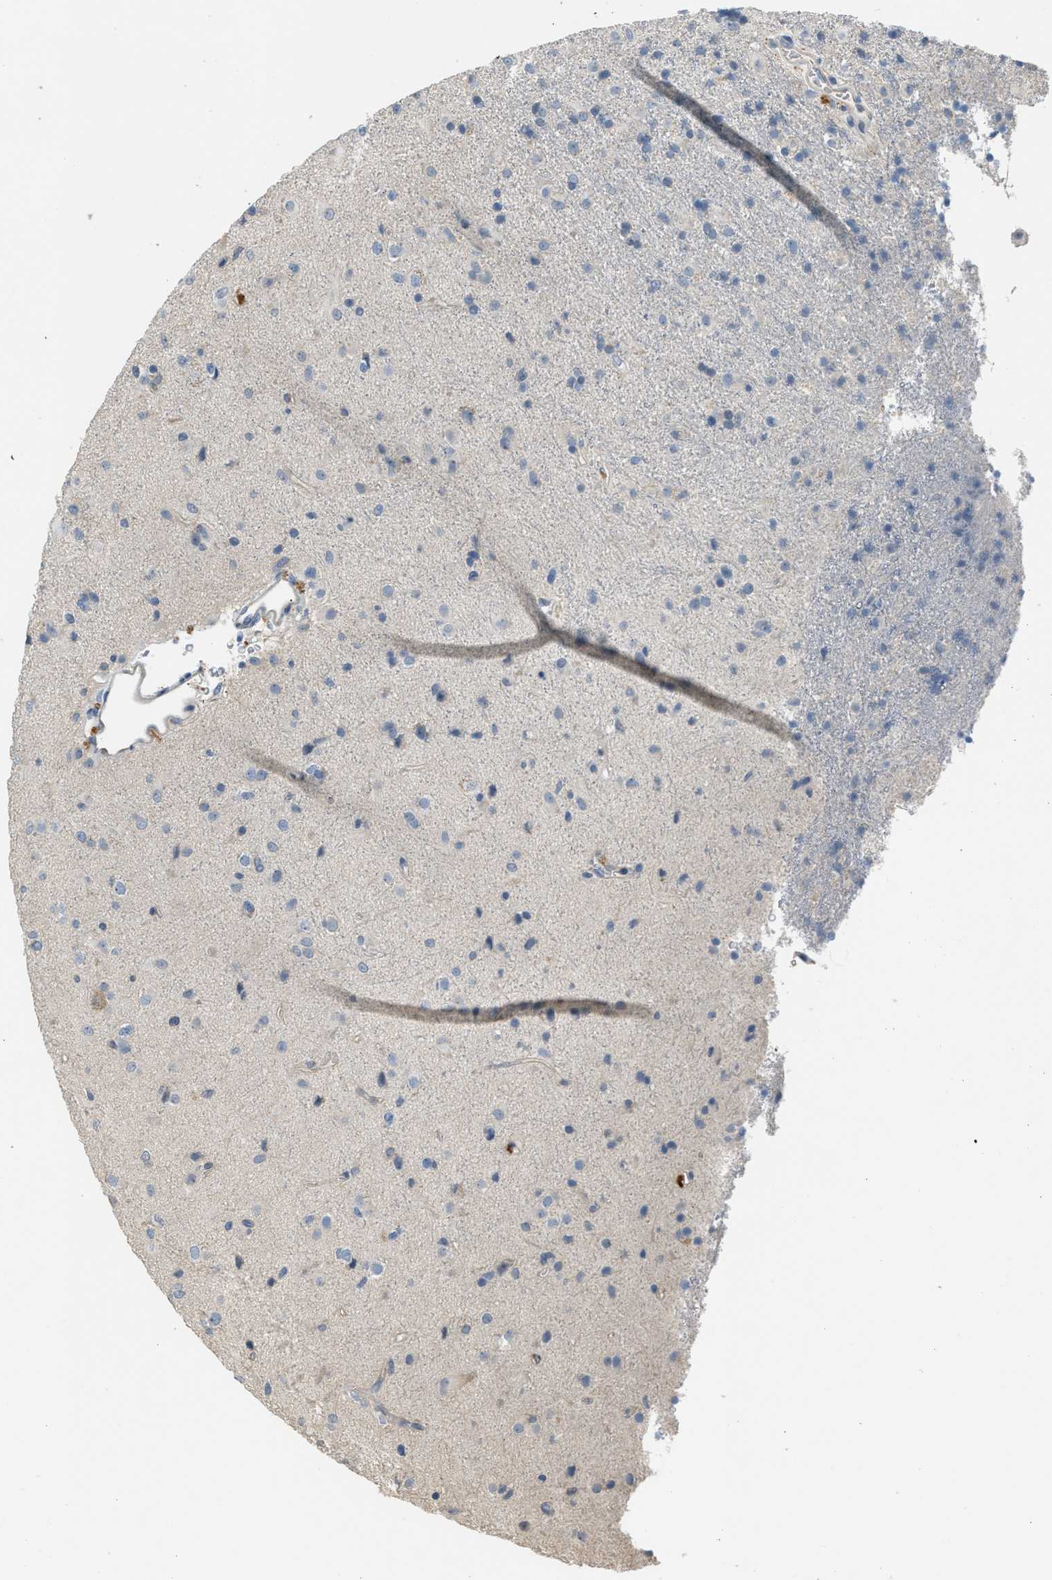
{"staining": {"intensity": "negative", "quantity": "none", "location": "none"}, "tissue": "glioma", "cell_type": "Tumor cells", "image_type": "cancer", "snomed": [{"axis": "morphology", "description": "Glioma, malignant, Low grade"}, {"axis": "topography", "description": "Brain"}], "caption": "This is an immunohistochemistry (IHC) image of glioma. There is no positivity in tumor cells.", "gene": "TMEM154", "patient": {"sex": "female", "age": 36}}